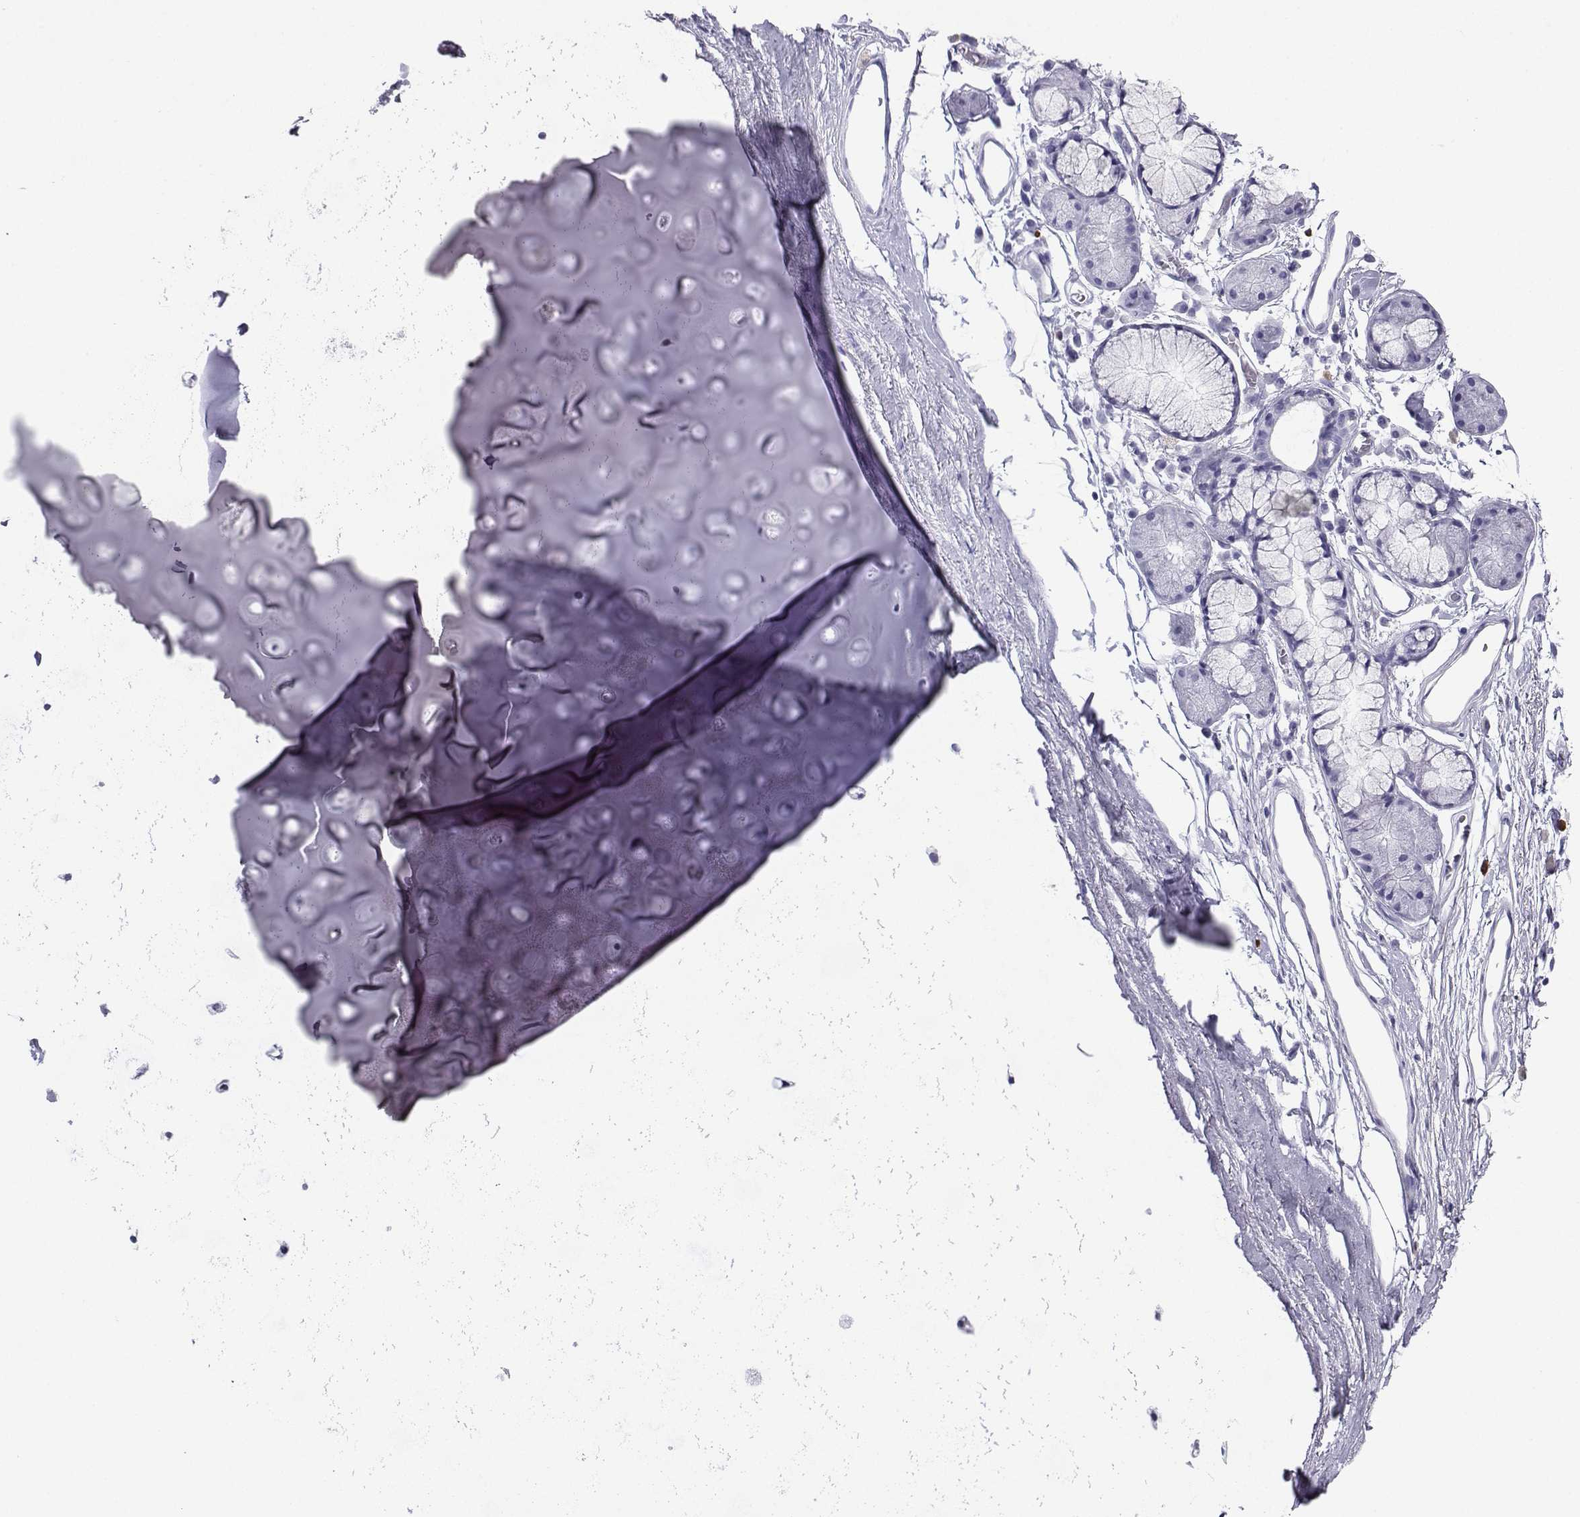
{"staining": {"intensity": "negative", "quantity": "none", "location": "none"}, "tissue": "adipose tissue", "cell_type": "Adipocytes", "image_type": "normal", "snomed": [{"axis": "morphology", "description": "Normal tissue, NOS"}, {"axis": "topography", "description": "Cartilage tissue"}, {"axis": "topography", "description": "Bronchus"}], "caption": "Immunohistochemistry (IHC) of benign adipose tissue shows no staining in adipocytes.", "gene": "SLC18A2", "patient": {"sex": "female", "age": 79}}